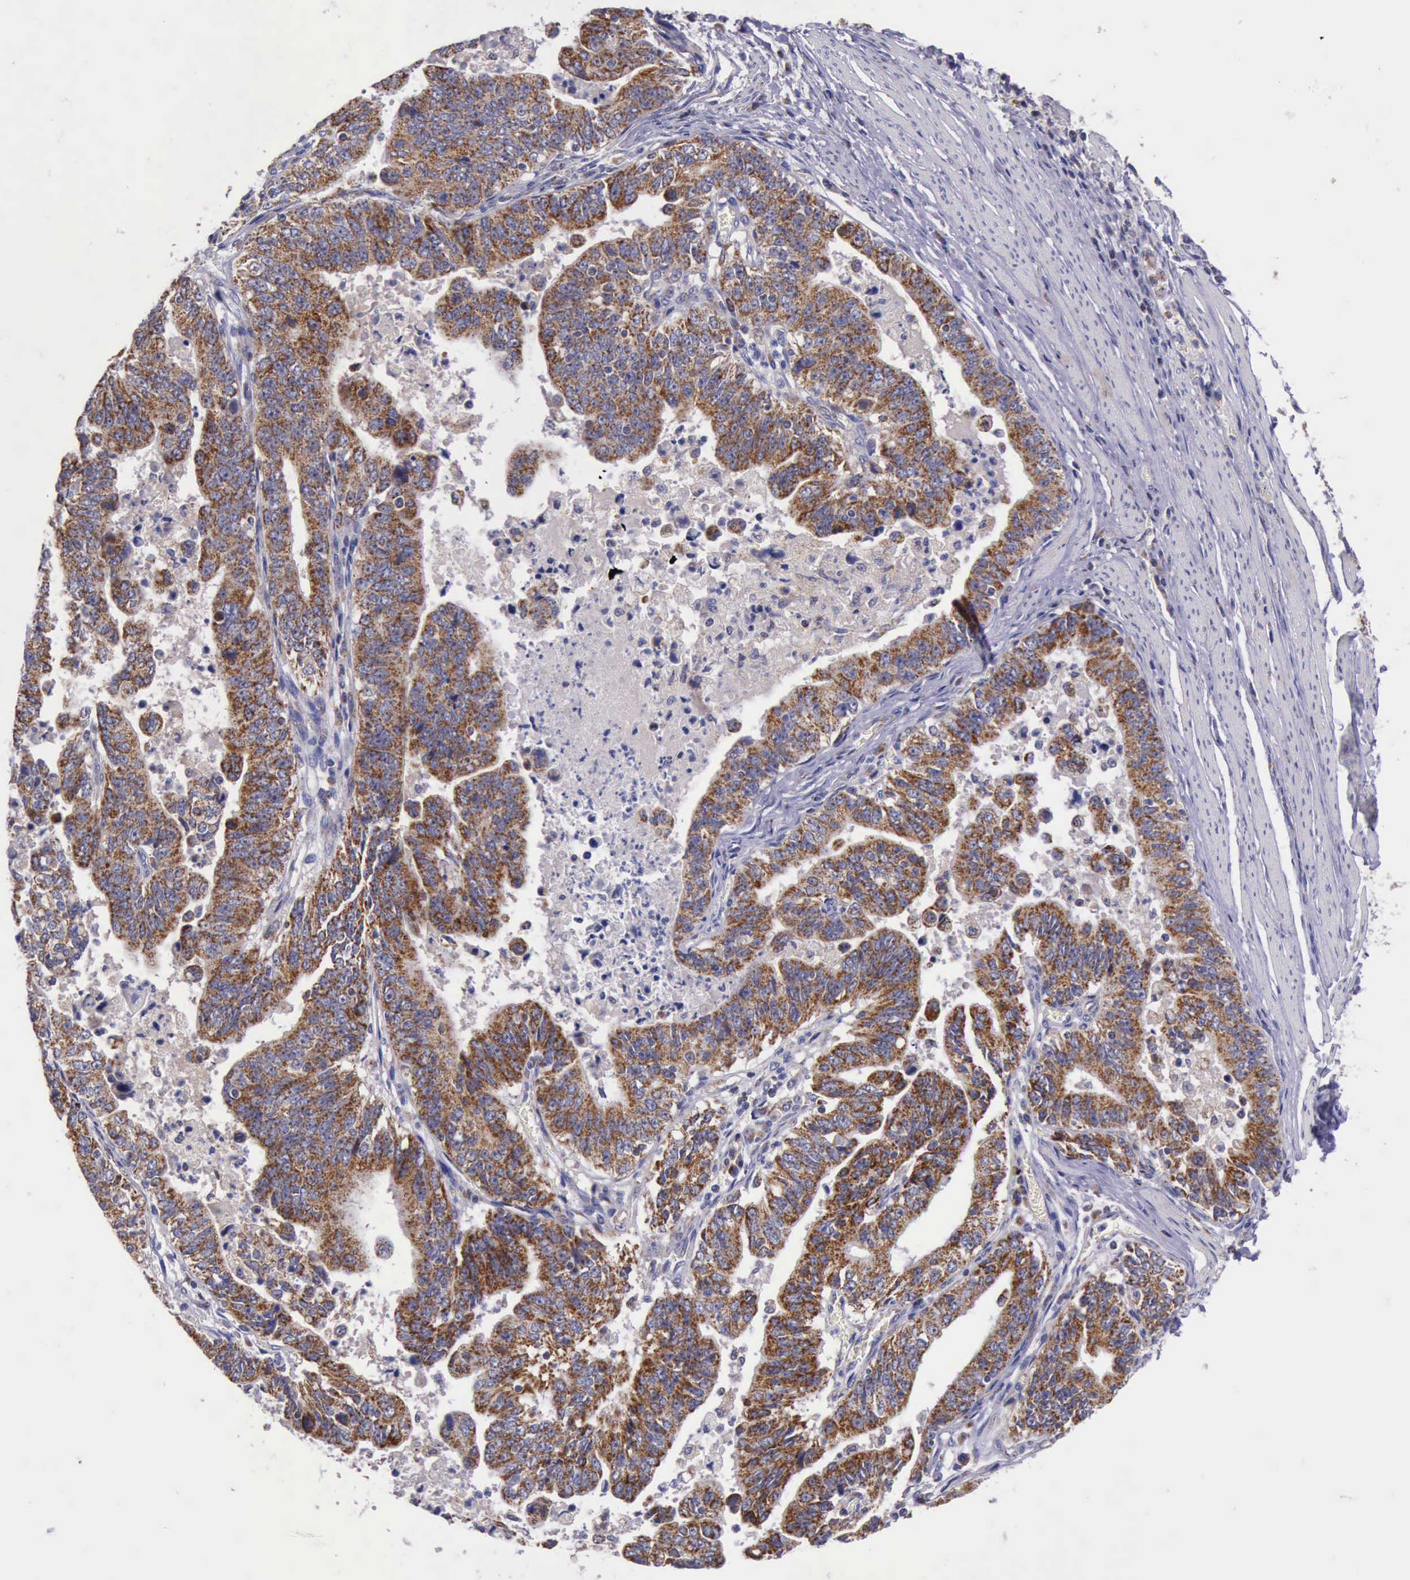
{"staining": {"intensity": "moderate", "quantity": ">75%", "location": "cytoplasmic/membranous"}, "tissue": "stomach cancer", "cell_type": "Tumor cells", "image_type": "cancer", "snomed": [{"axis": "morphology", "description": "Adenocarcinoma, NOS"}, {"axis": "topography", "description": "Stomach, upper"}], "caption": "Stomach cancer (adenocarcinoma) stained with DAB (3,3'-diaminobenzidine) IHC shows medium levels of moderate cytoplasmic/membranous expression in about >75% of tumor cells.", "gene": "TXN2", "patient": {"sex": "female", "age": 50}}